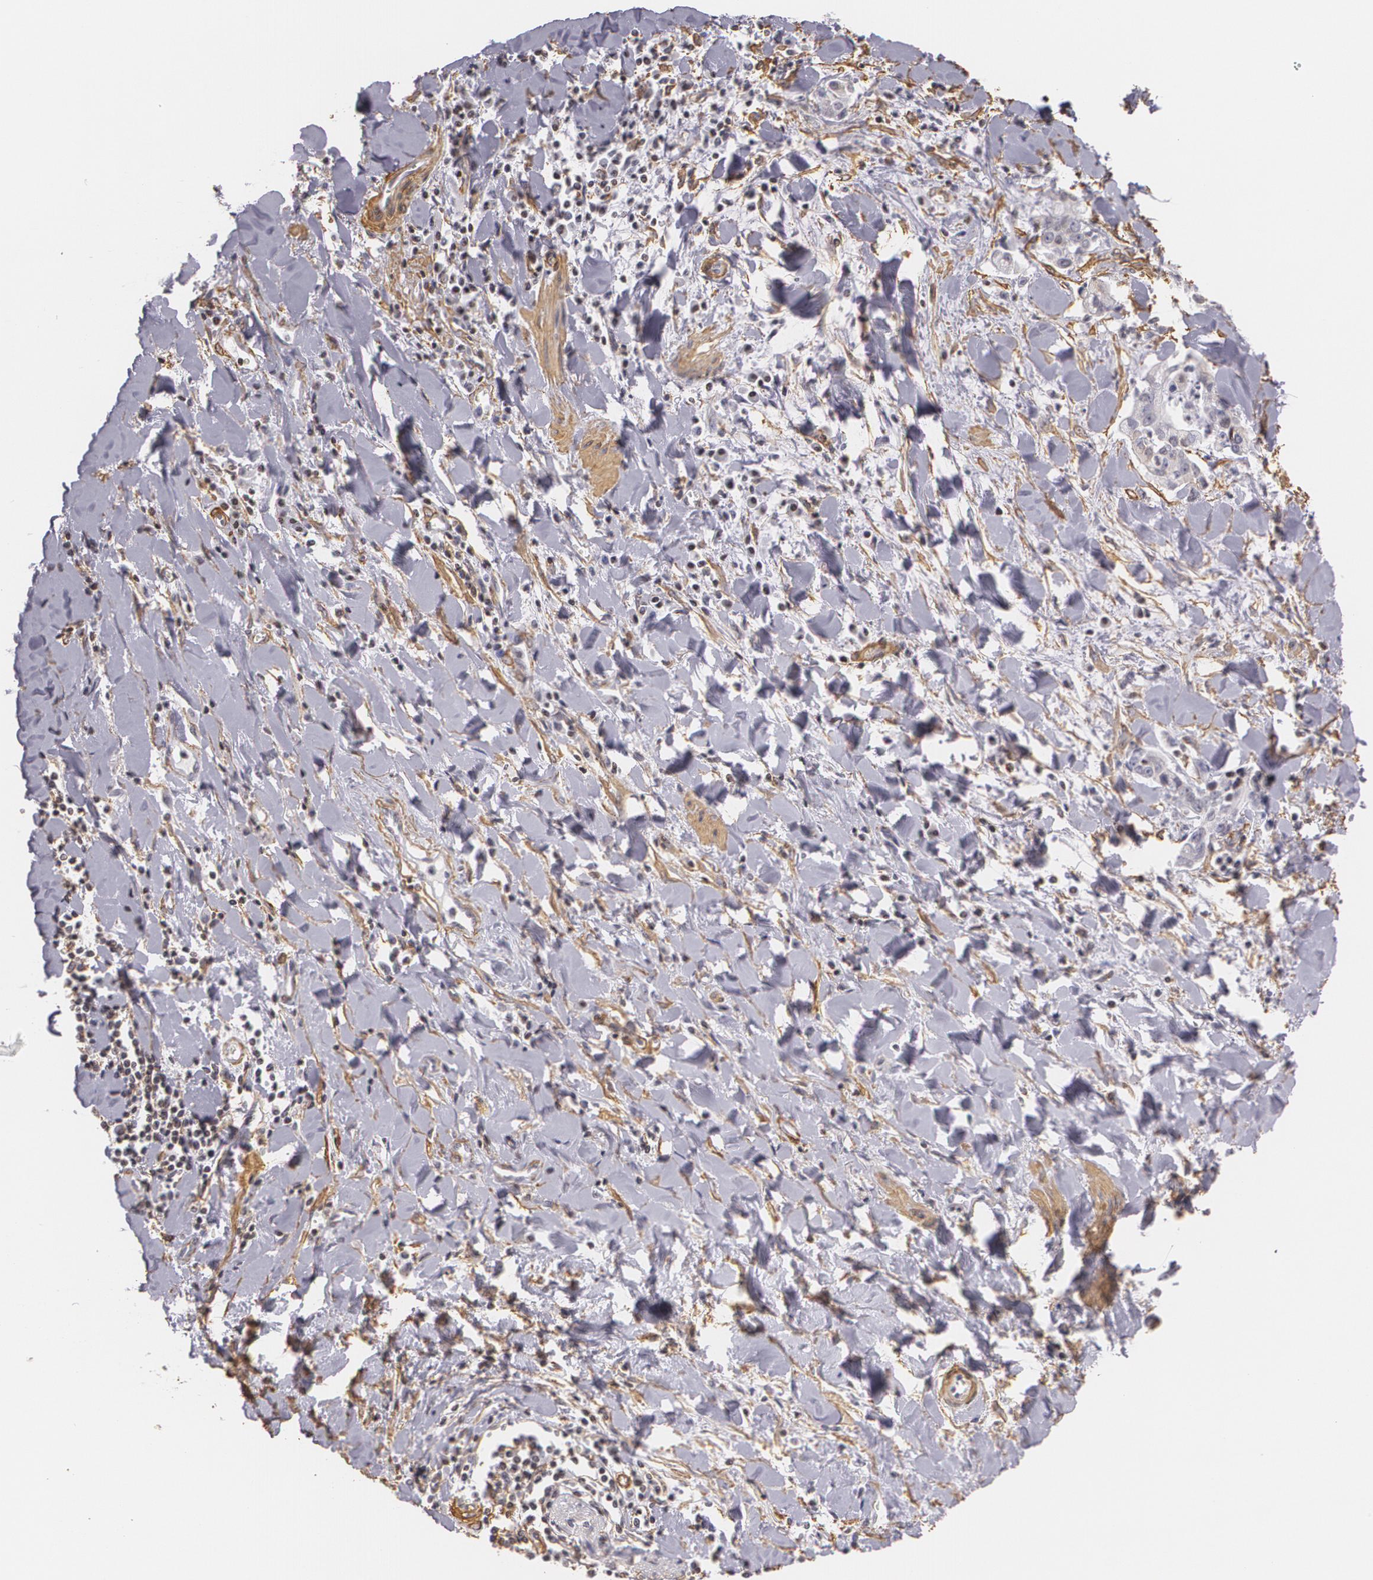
{"staining": {"intensity": "weak", "quantity": "<25%", "location": "cytoplasmic/membranous"}, "tissue": "liver cancer", "cell_type": "Tumor cells", "image_type": "cancer", "snomed": [{"axis": "morphology", "description": "Cholangiocarcinoma"}, {"axis": "topography", "description": "Liver"}], "caption": "IHC histopathology image of neoplastic tissue: human cholangiocarcinoma (liver) stained with DAB displays no significant protein expression in tumor cells.", "gene": "VAMP1", "patient": {"sex": "male", "age": 57}}